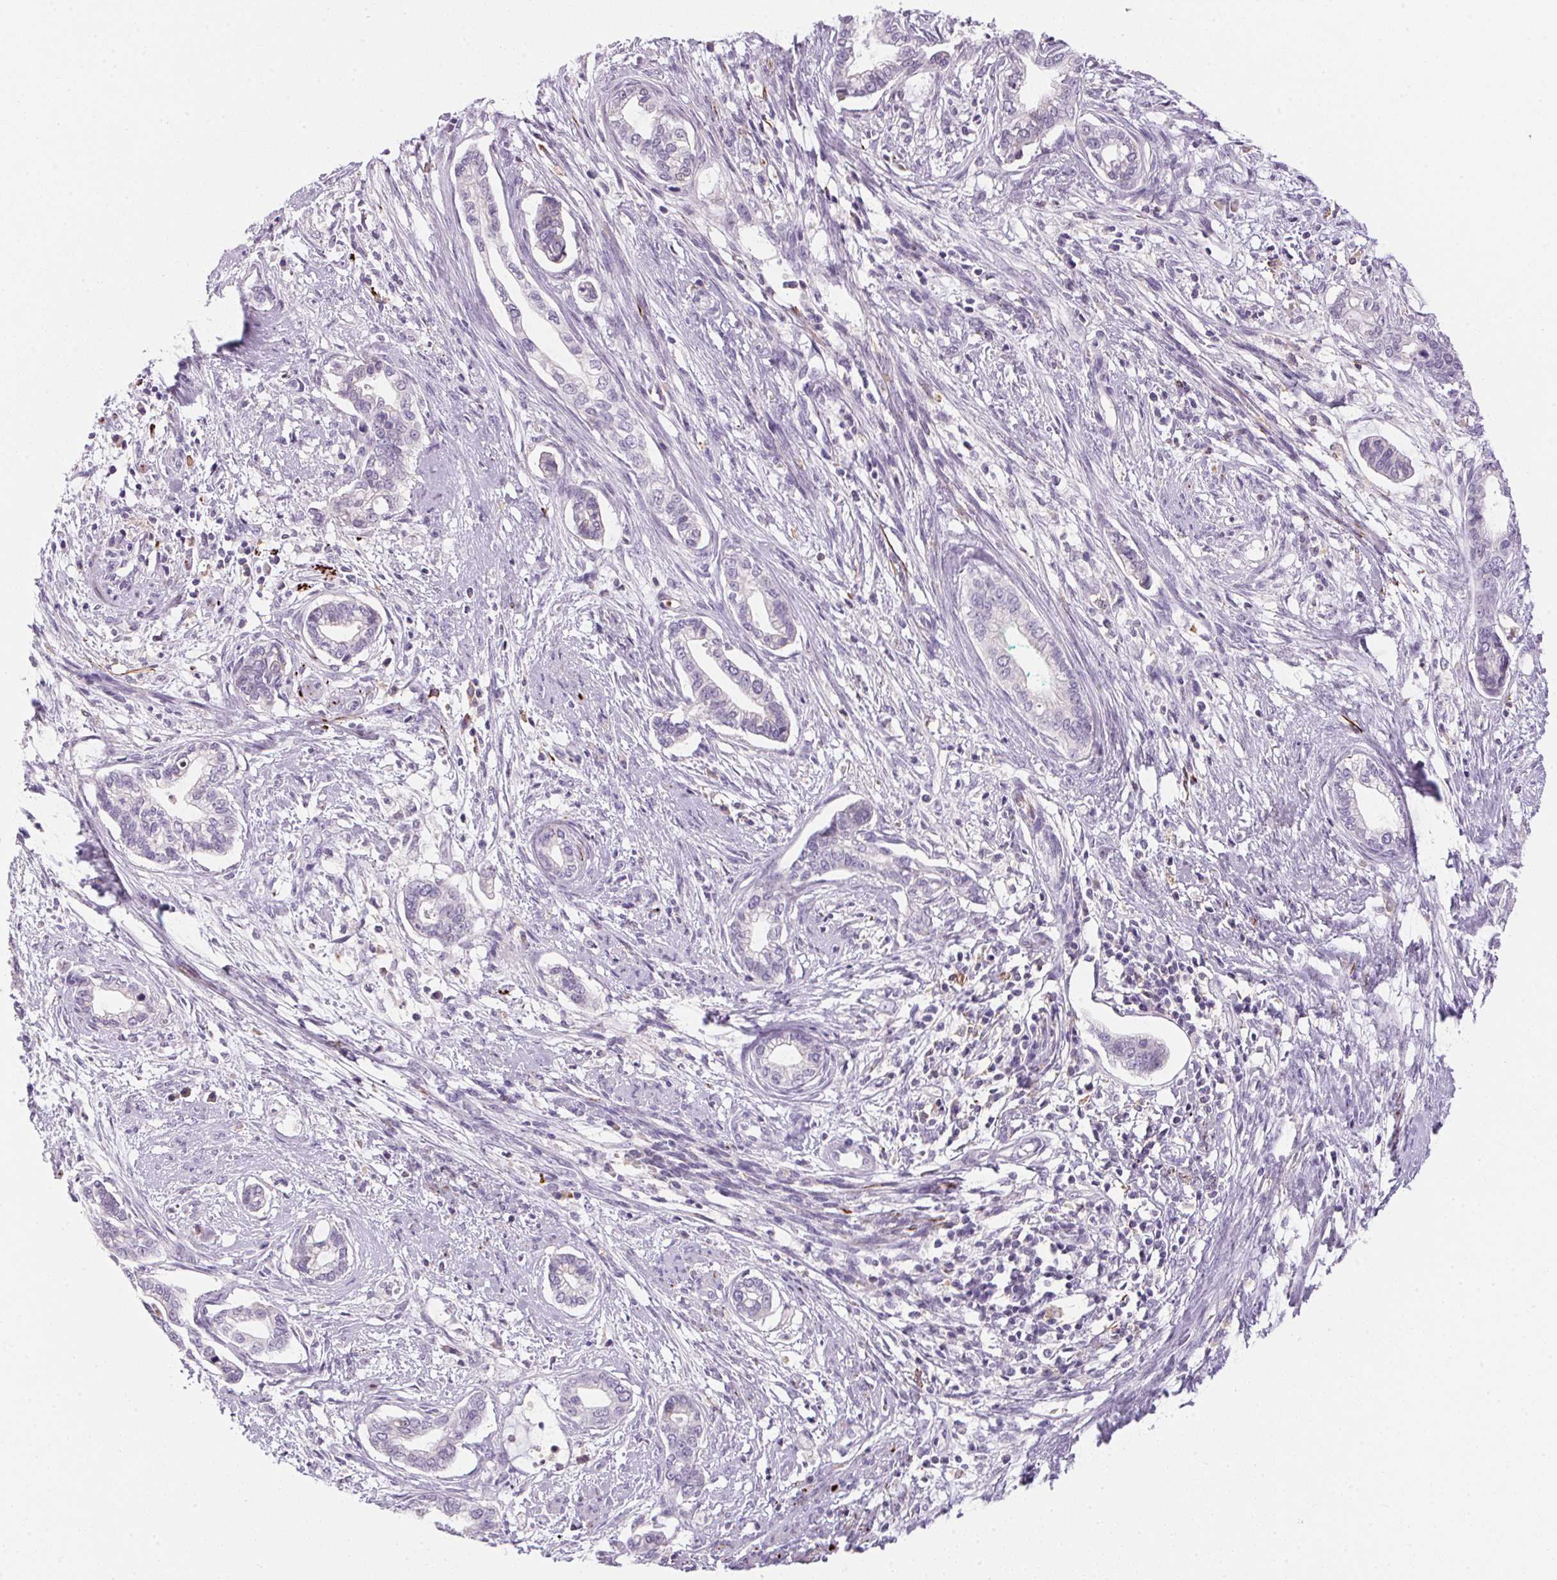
{"staining": {"intensity": "negative", "quantity": "none", "location": "none"}, "tissue": "cervical cancer", "cell_type": "Tumor cells", "image_type": "cancer", "snomed": [{"axis": "morphology", "description": "Adenocarcinoma, NOS"}, {"axis": "topography", "description": "Cervix"}], "caption": "High power microscopy image of an IHC image of cervical cancer (adenocarcinoma), revealing no significant expression in tumor cells.", "gene": "ECPAS", "patient": {"sex": "female", "age": 62}}